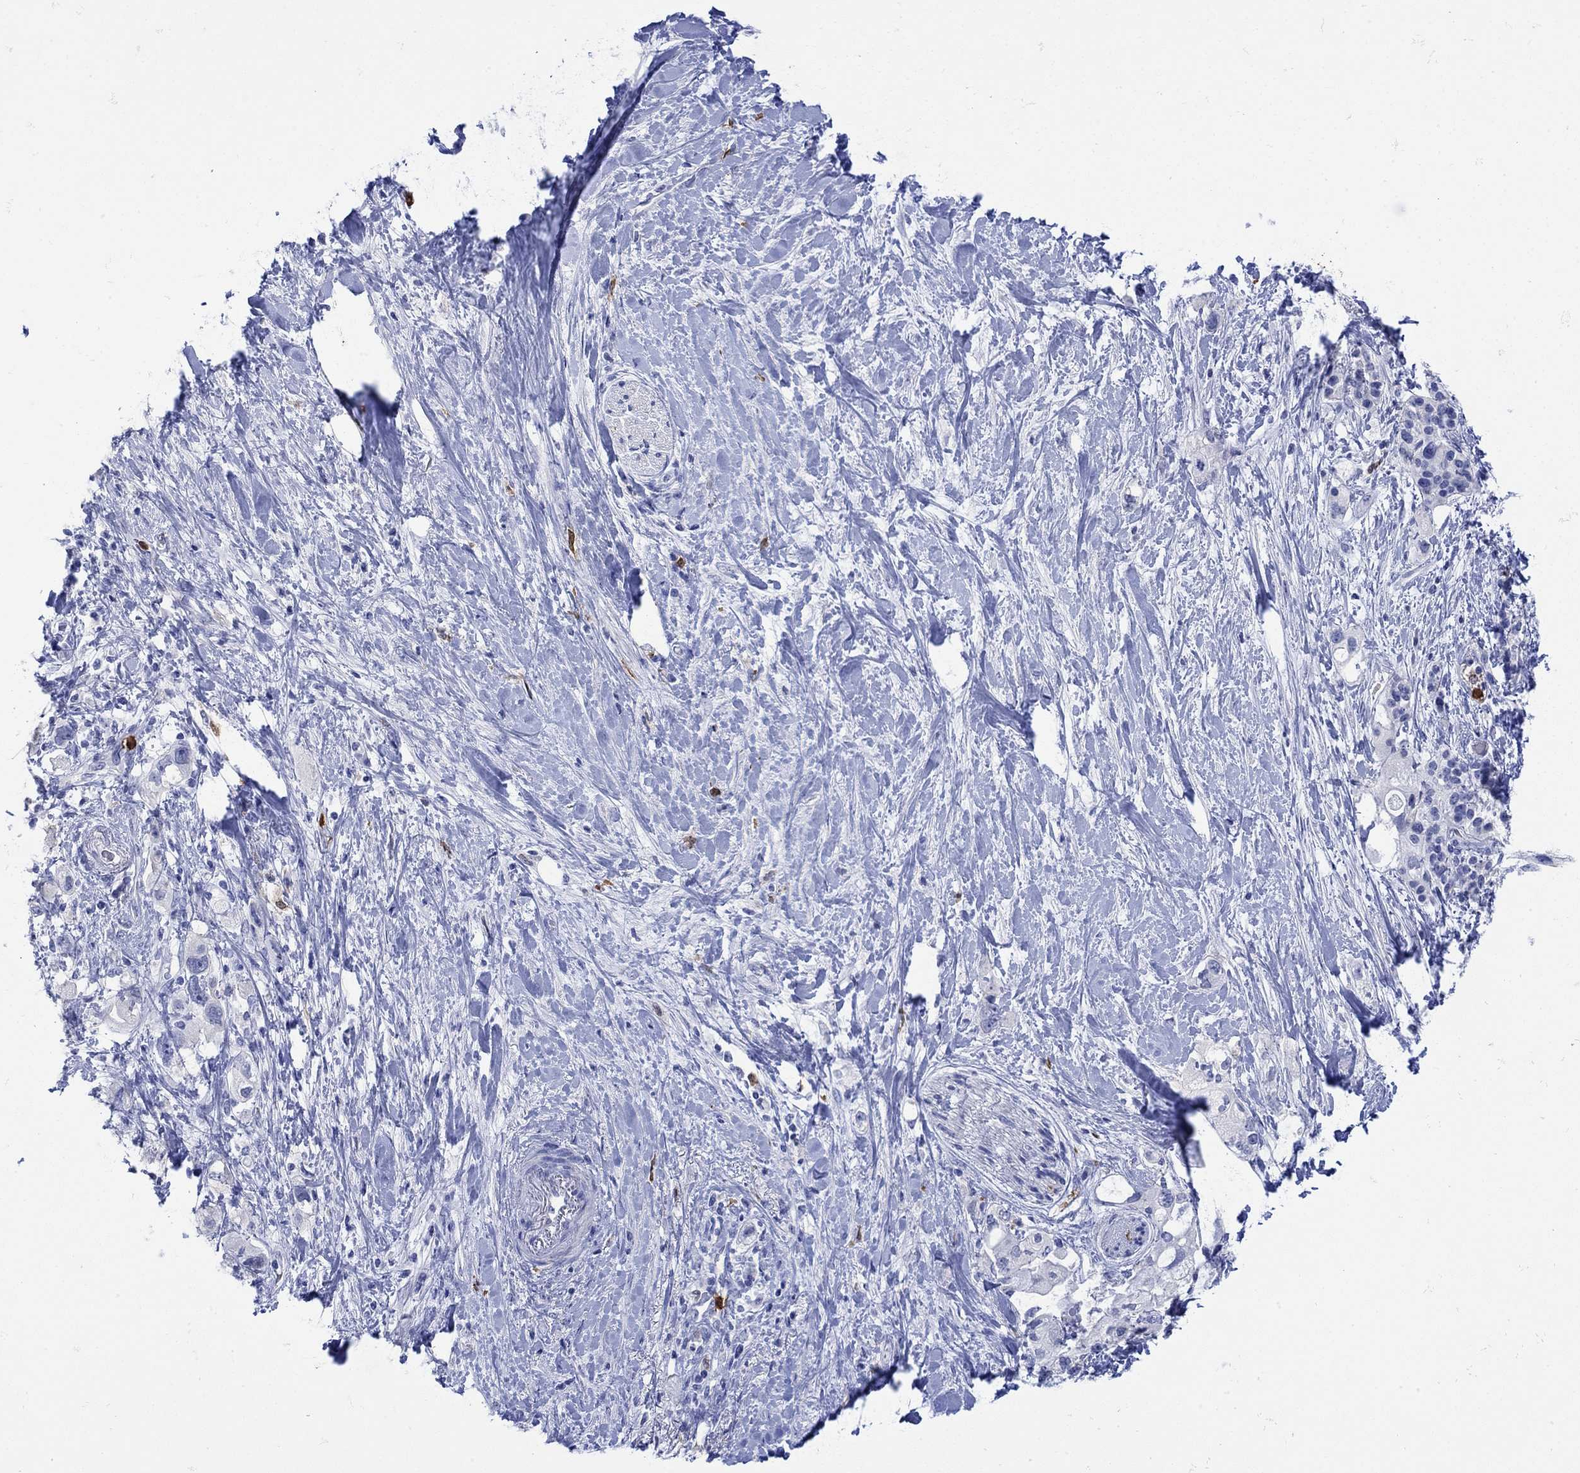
{"staining": {"intensity": "negative", "quantity": "none", "location": "none"}, "tissue": "pancreatic cancer", "cell_type": "Tumor cells", "image_type": "cancer", "snomed": [{"axis": "morphology", "description": "Adenocarcinoma, NOS"}, {"axis": "topography", "description": "Pancreas"}], "caption": "This is a image of immunohistochemistry staining of pancreatic adenocarcinoma, which shows no expression in tumor cells.", "gene": "LINGO3", "patient": {"sex": "female", "age": 56}}